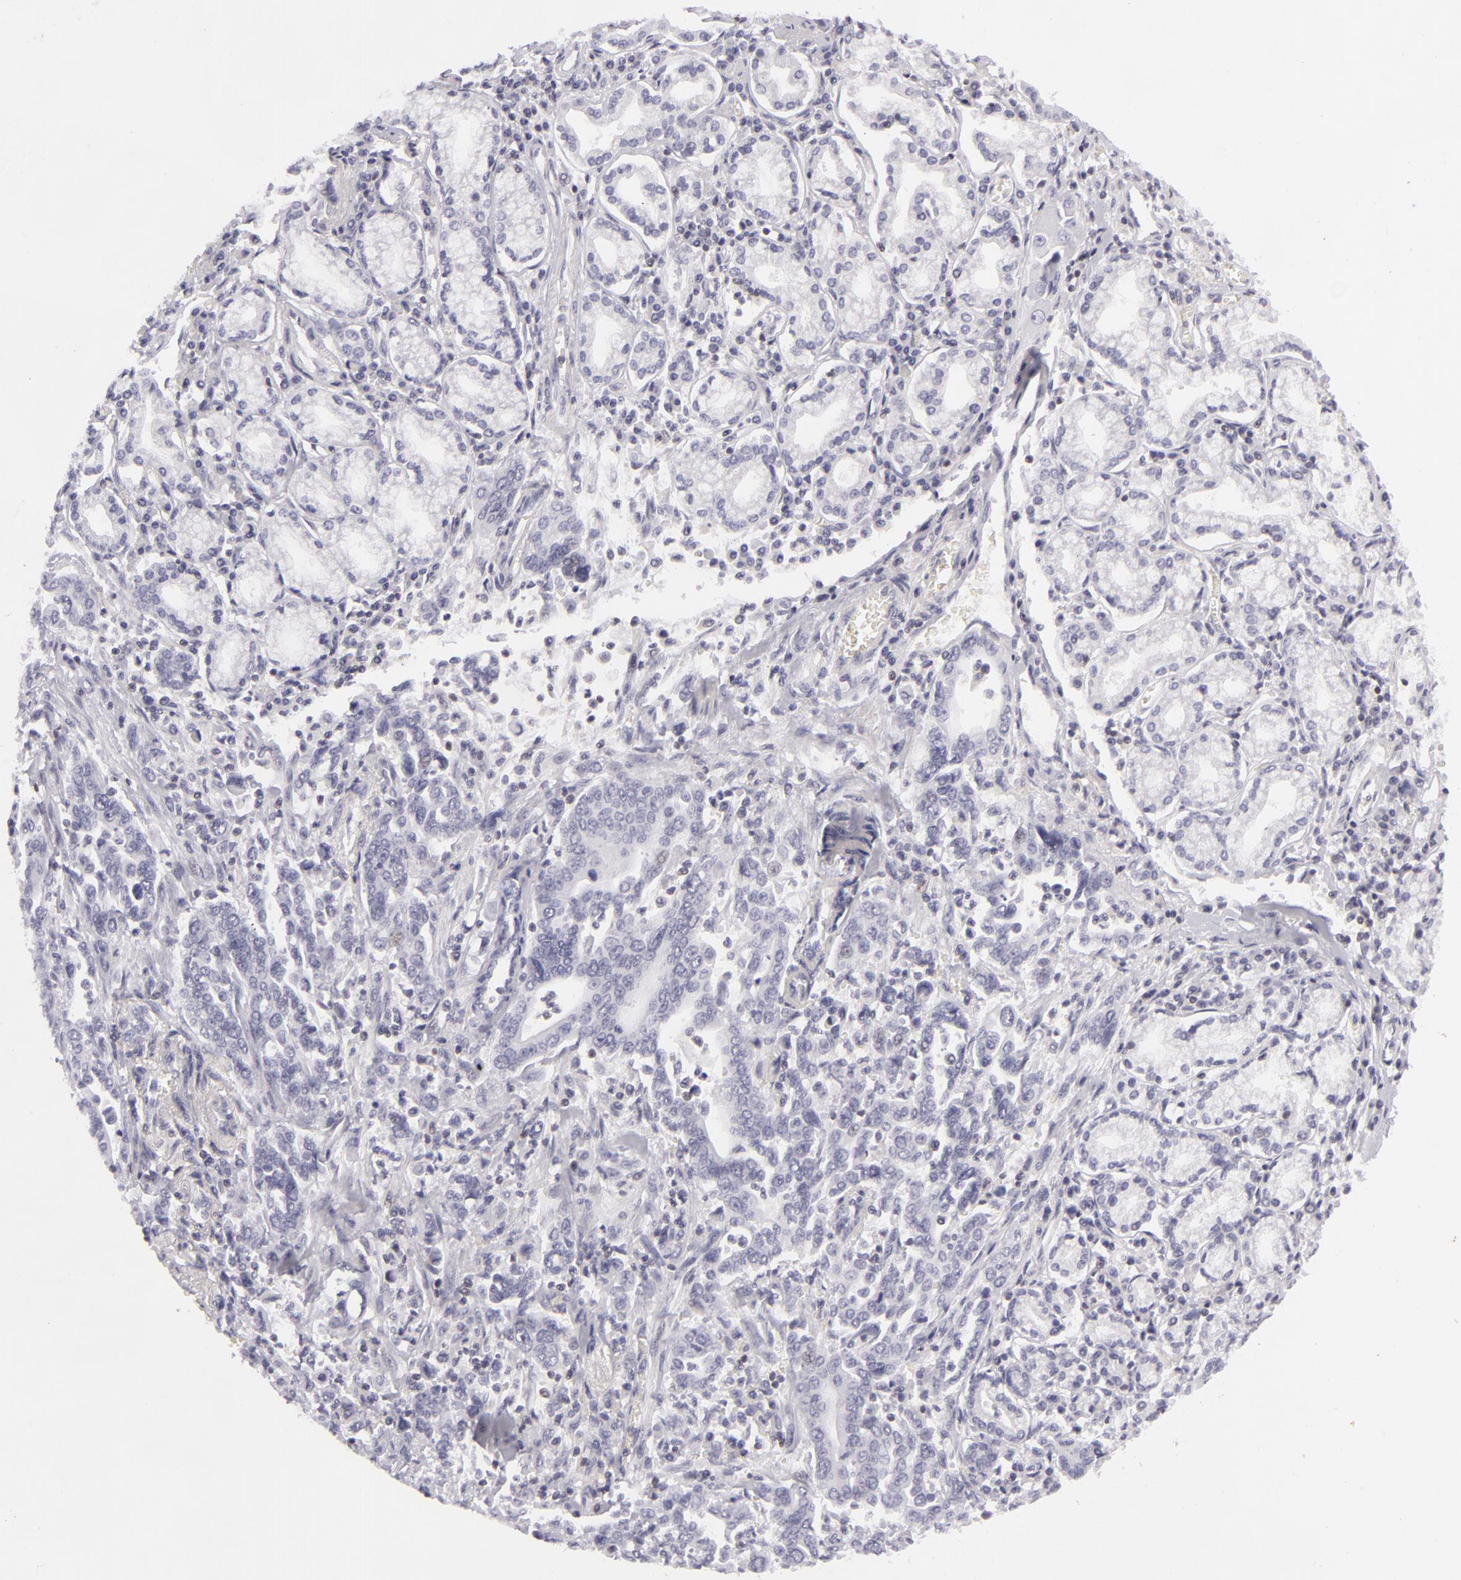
{"staining": {"intensity": "negative", "quantity": "none", "location": "none"}, "tissue": "pancreatic cancer", "cell_type": "Tumor cells", "image_type": "cancer", "snomed": [{"axis": "morphology", "description": "Adenocarcinoma, NOS"}, {"axis": "topography", "description": "Pancreas"}], "caption": "Immunohistochemical staining of human pancreatic cancer (adenocarcinoma) shows no significant positivity in tumor cells. Brightfield microscopy of immunohistochemistry (IHC) stained with DAB (3,3'-diaminobenzidine) (brown) and hematoxylin (blue), captured at high magnification.", "gene": "KCNAB2", "patient": {"sex": "female", "age": 57}}